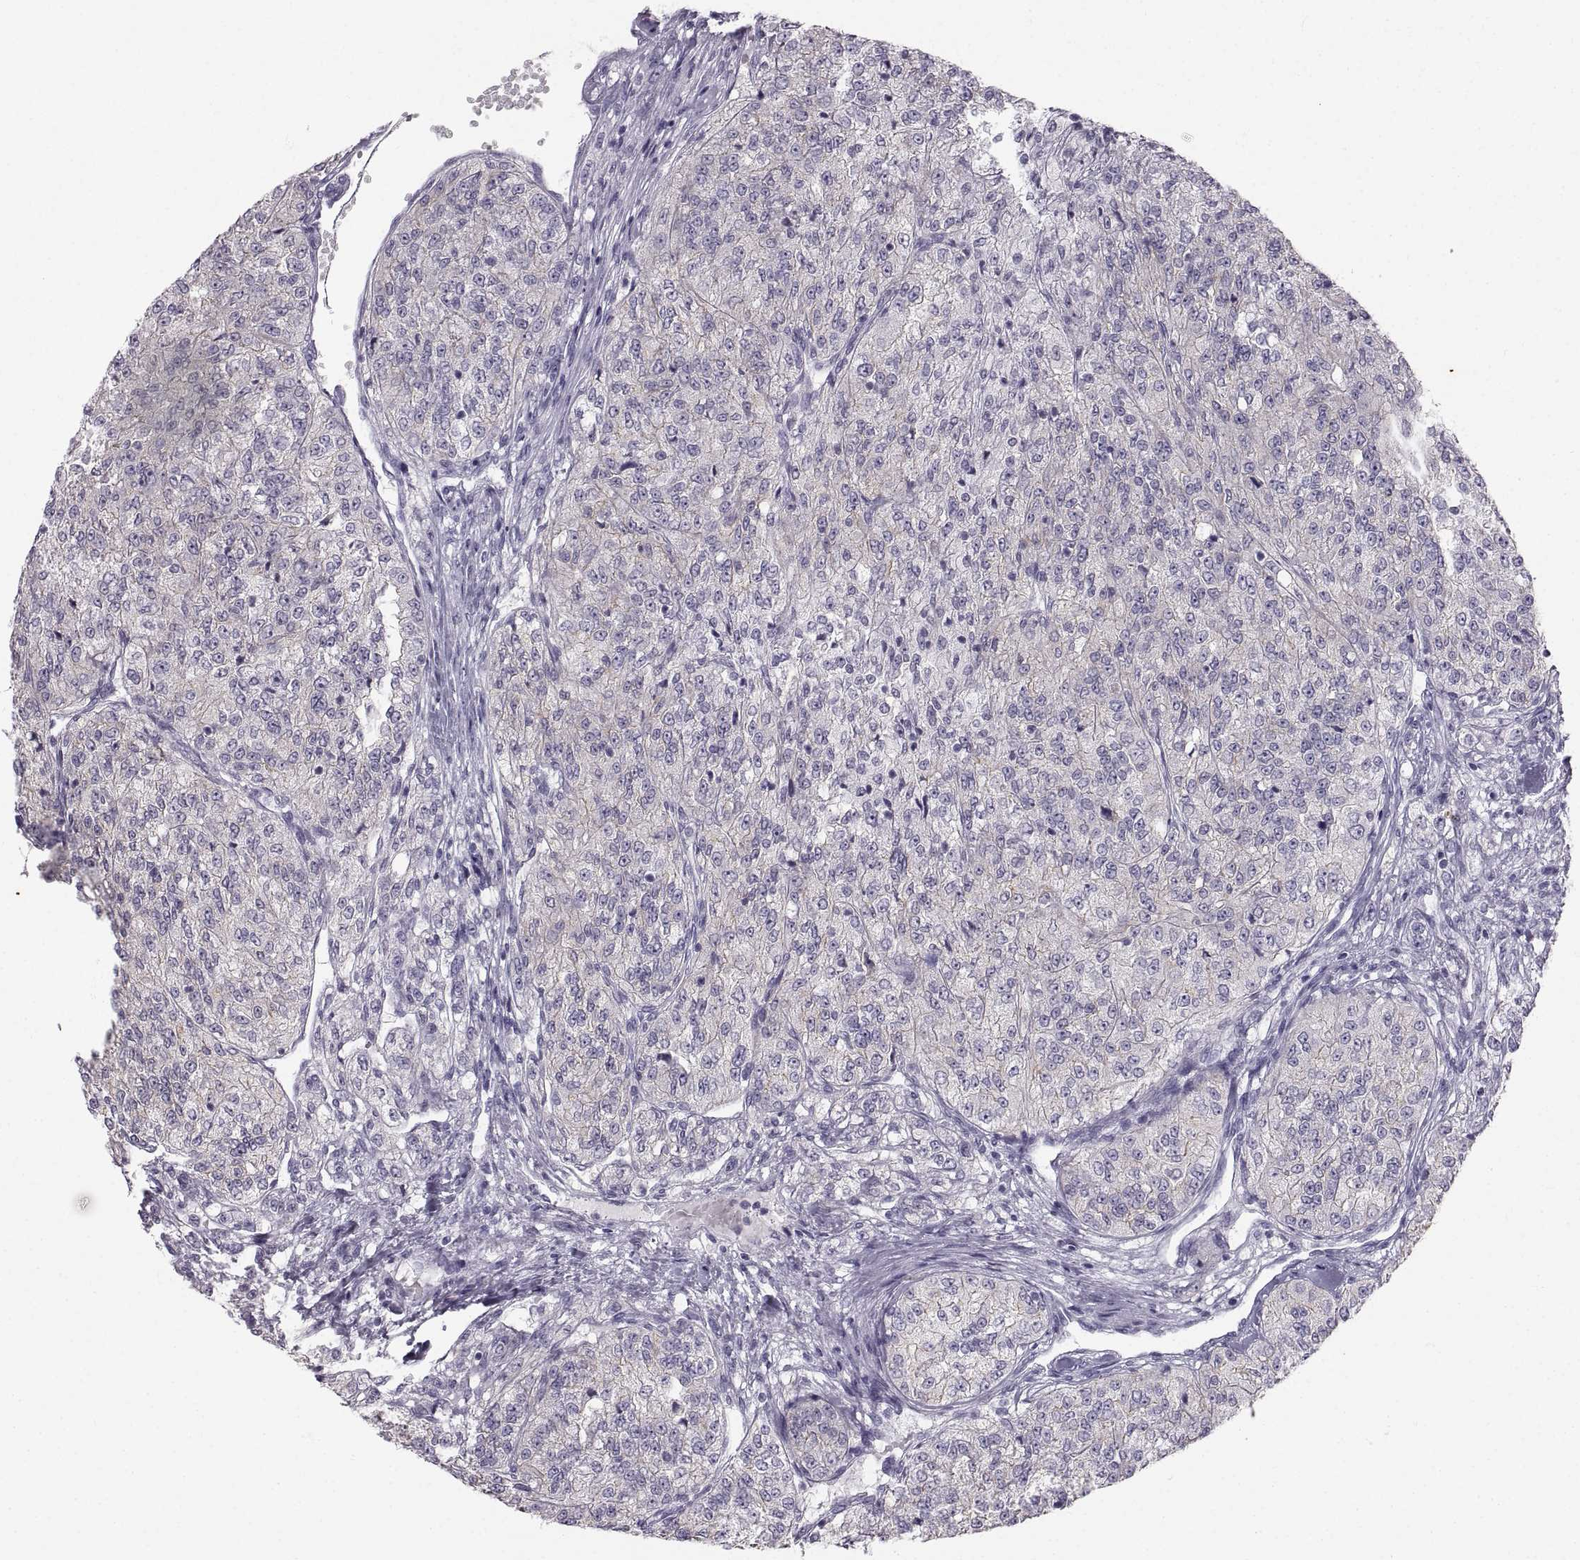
{"staining": {"intensity": "weak", "quantity": "<25%", "location": "cytoplasmic/membranous"}, "tissue": "renal cancer", "cell_type": "Tumor cells", "image_type": "cancer", "snomed": [{"axis": "morphology", "description": "Adenocarcinoma, NOS"}, {"axis": "topography", "description": "Kidney"}], "caption": "This photomicrograph is of renal cancer (adenocarcinoma) stained with immunohistochemistry to label a protein in brown with the nuclei are counter-stained blue. There is no expression in tumor cells.", "gene": "ZNF185", "patient": {"sex": "female", "age": 63}}